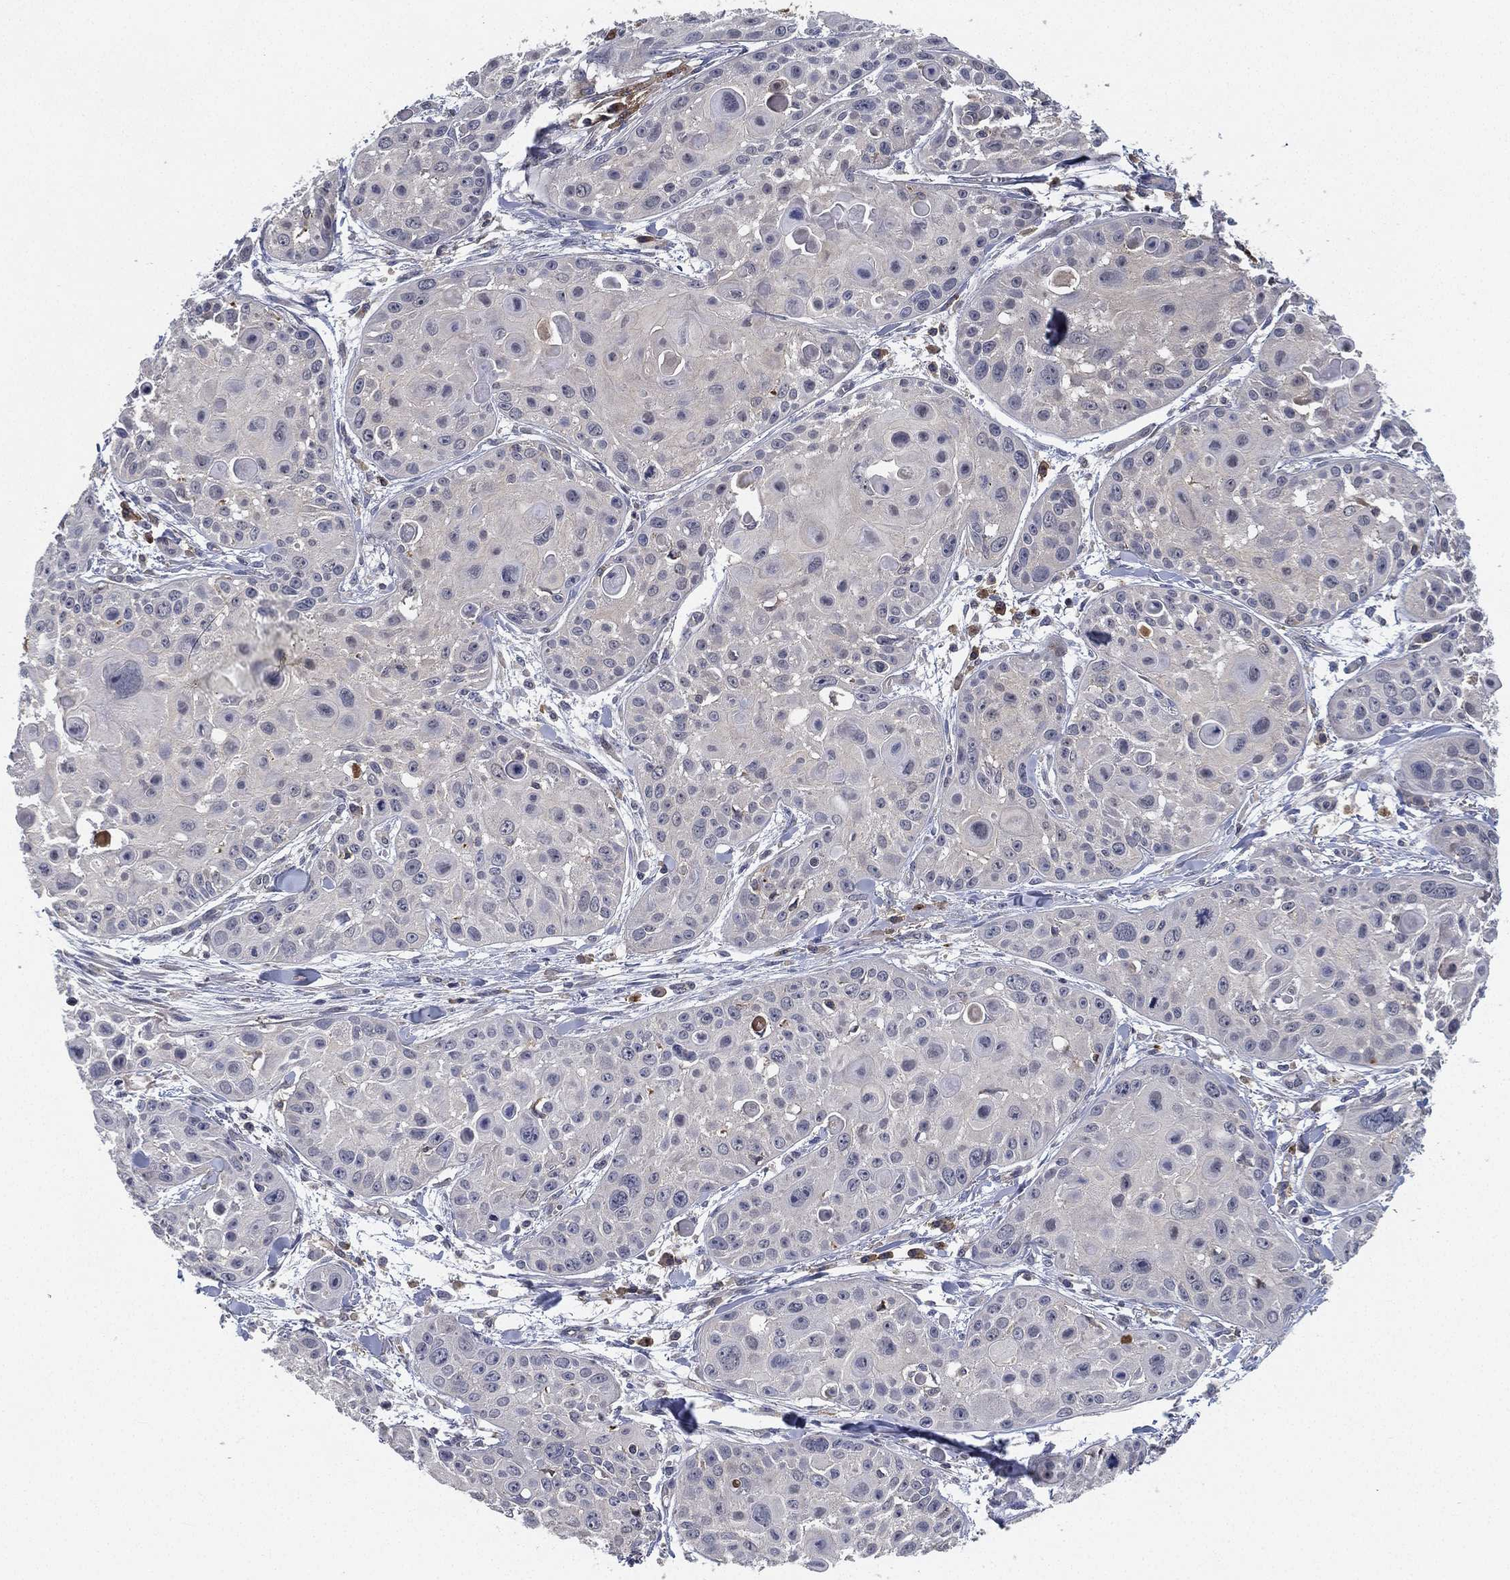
{"staining": {"intensity": "negative", "quantity": "none", "location": "none"}, "tissue": "skin cancer", "cell_type": "Tumor cells", "image_type": "cancer", "snomed": [{"axis": "morphology", "description": "Squamous cell carcinoma, NOS"}, {"axis": "topography", "description": "Skin"}, {"axis": "topography", "description": "Anal"}], "caption": "This image is of skin squamous cell carcinoma stained with immunohistochemistry to label a protein in brown with the nuclei are counter-stained blue. There is no staining in tumor cells.", "gene": "CFAP251", "patient": {"sex": "female", "age": 75}}